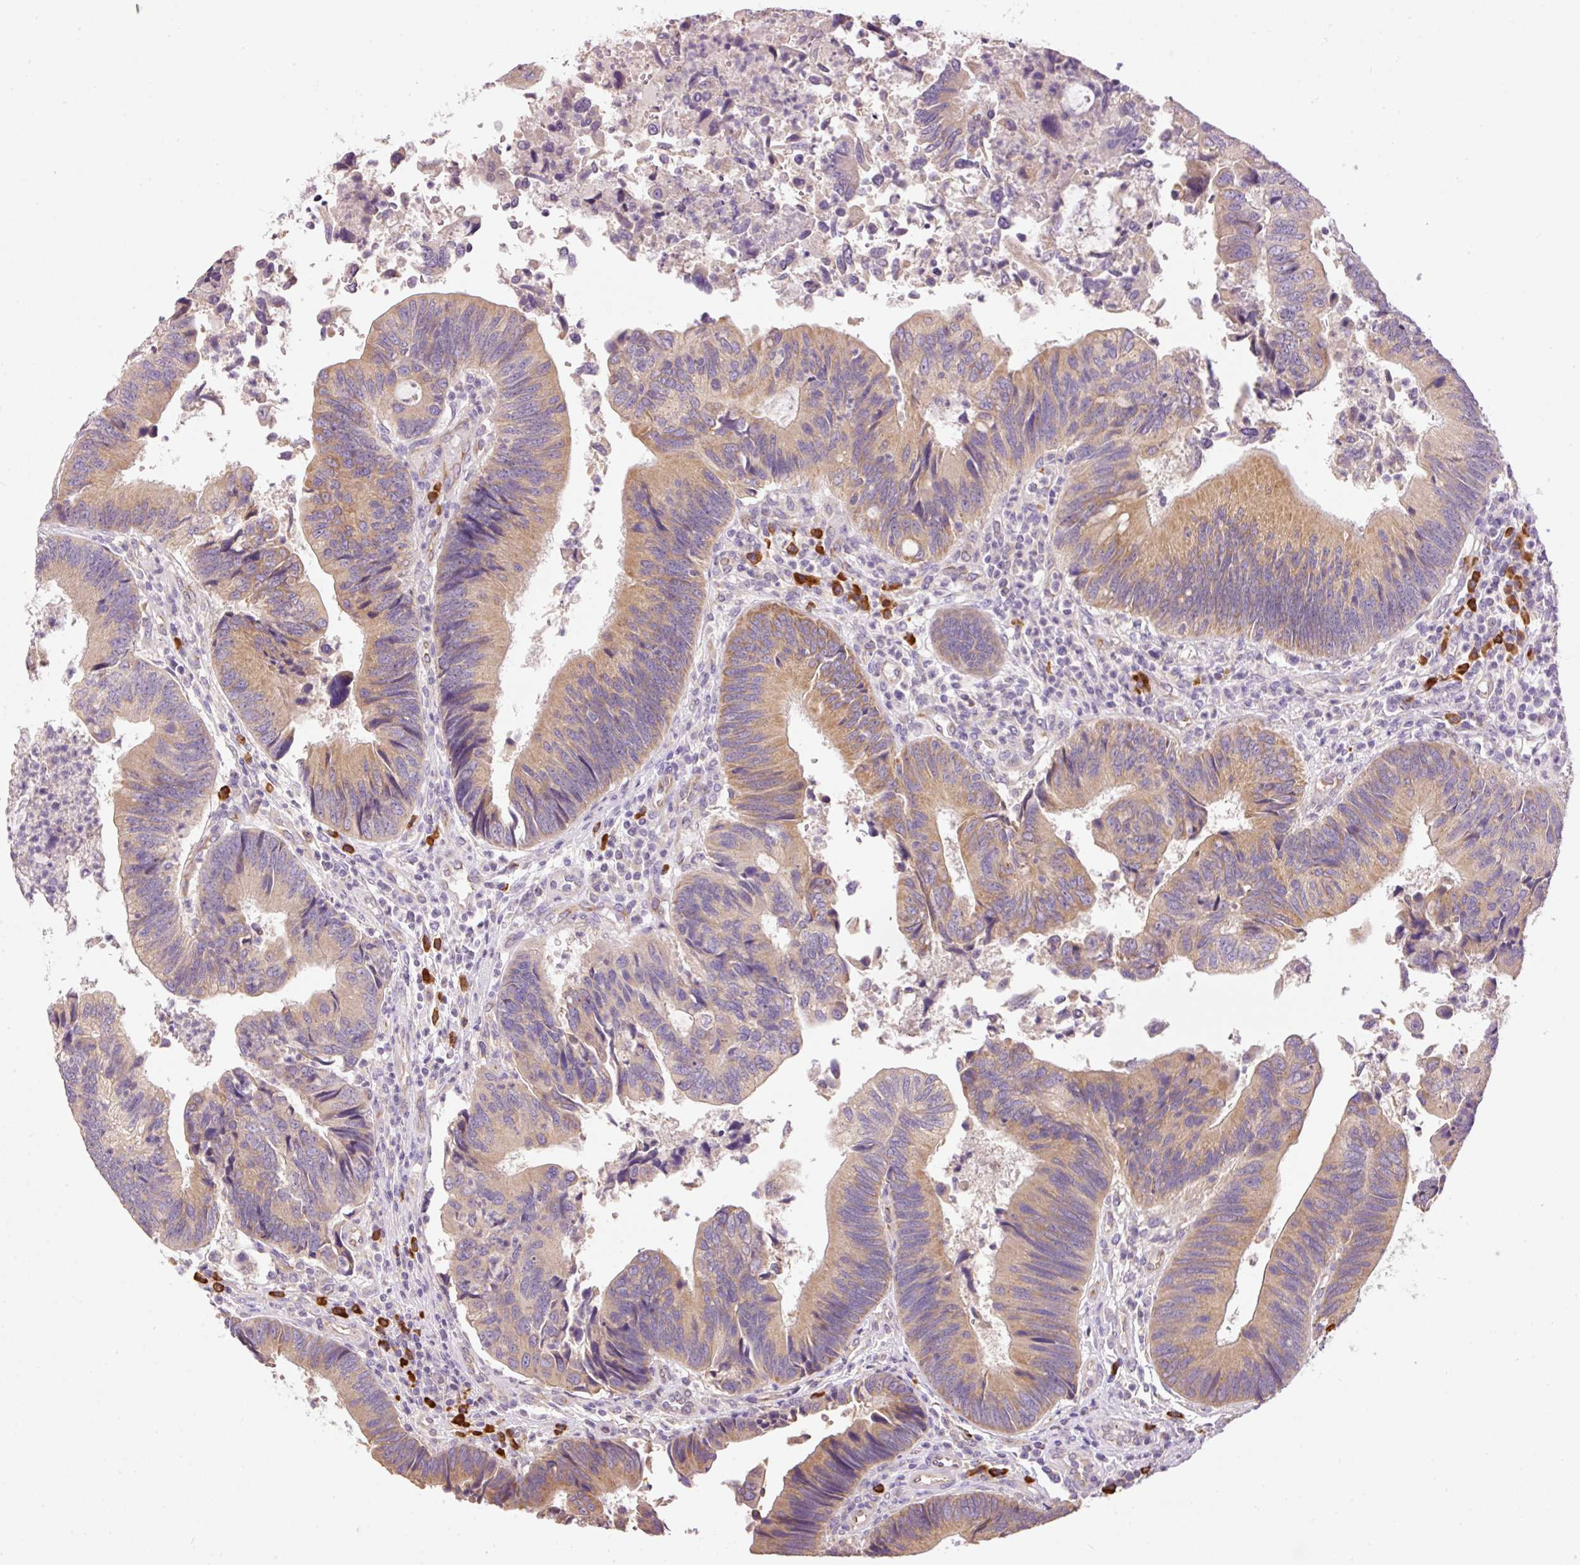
{"staining": {"intensity": "moderate", "quantity": ">75%", "location": "cytoplasmic/membranous"}, "tissue": "colorectal cancer", "cell_type": "Tumor cells", "image_type": "cancer", "snomed": [{"axis": "morphology", "description": "Adenocarcinoma, NOS"}, {"axis": "topography", "description": "Colon"}], "caption": "This is a histology image of immunohistochemistry (IHC) staining of colorectal cancer, which shows moderate expression in the cytoplasmic/membranous of tumor cells.", "gene": "PNPLA5", "patient": {"sex": "female", "age": 67}}